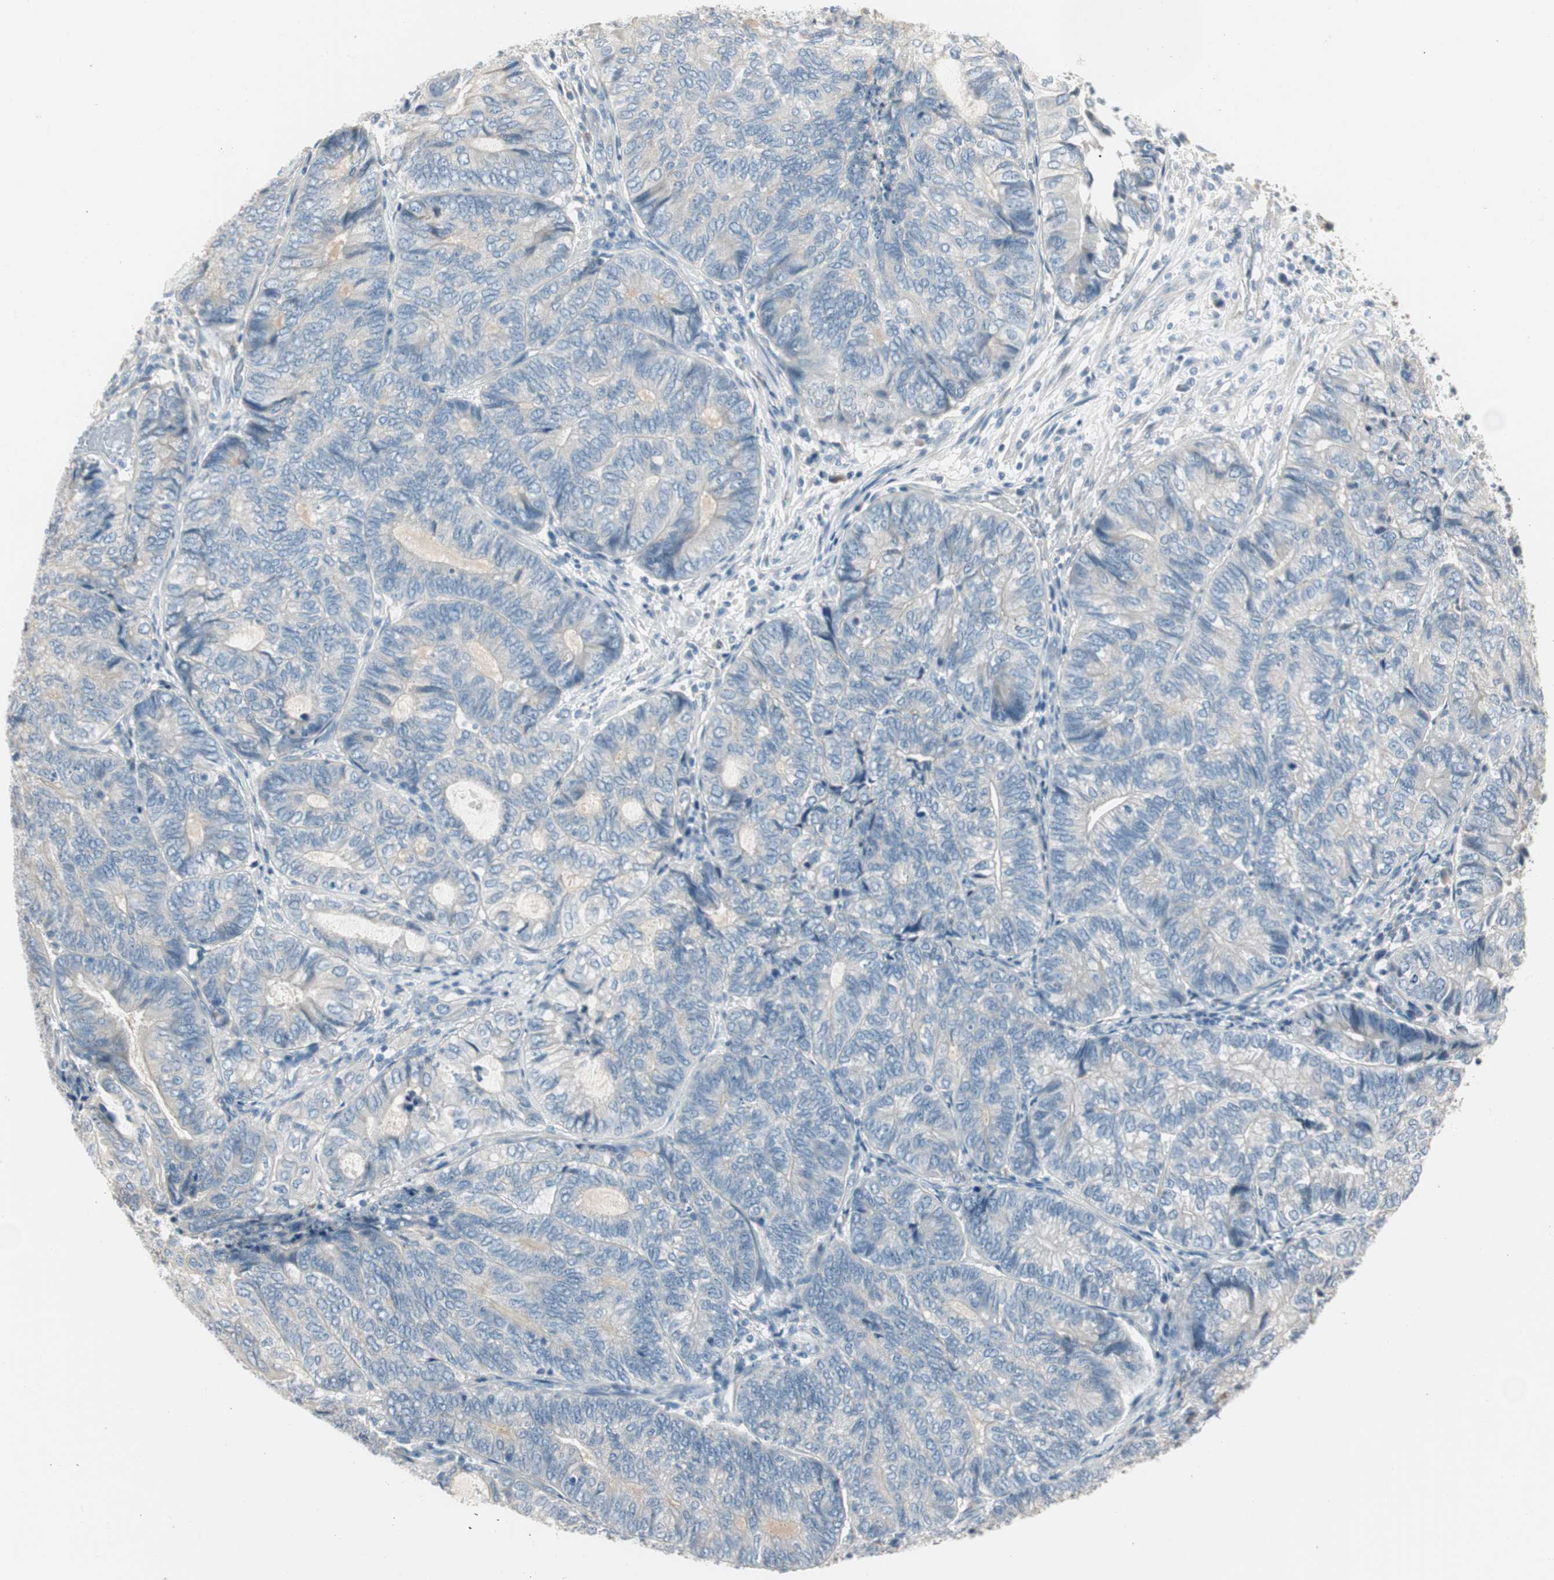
{"staining": {"intensity": "negative", "quantity": "none", "location": "none"}, "tissue": "endometrial cancer", "cell_type": "Tumor cells", "image_type": "cancer", "snomed": [{"axis": "morphology", "description": "Adenocarcinoma, NOS"}, {"axis": "topography", "description": "Uterus"}, {"axis": "topography", "description": "Endometrium"}], "caption": "Photomicrograph shows no significant protein expression in tumor cells of endometrial cancer (adenocarcinoma). (DAB immunohistochemistry (IHC) with hematoxylin counter stain).", "gene": "SPINK4", "patient": {"sex": "female", "age": 70}}